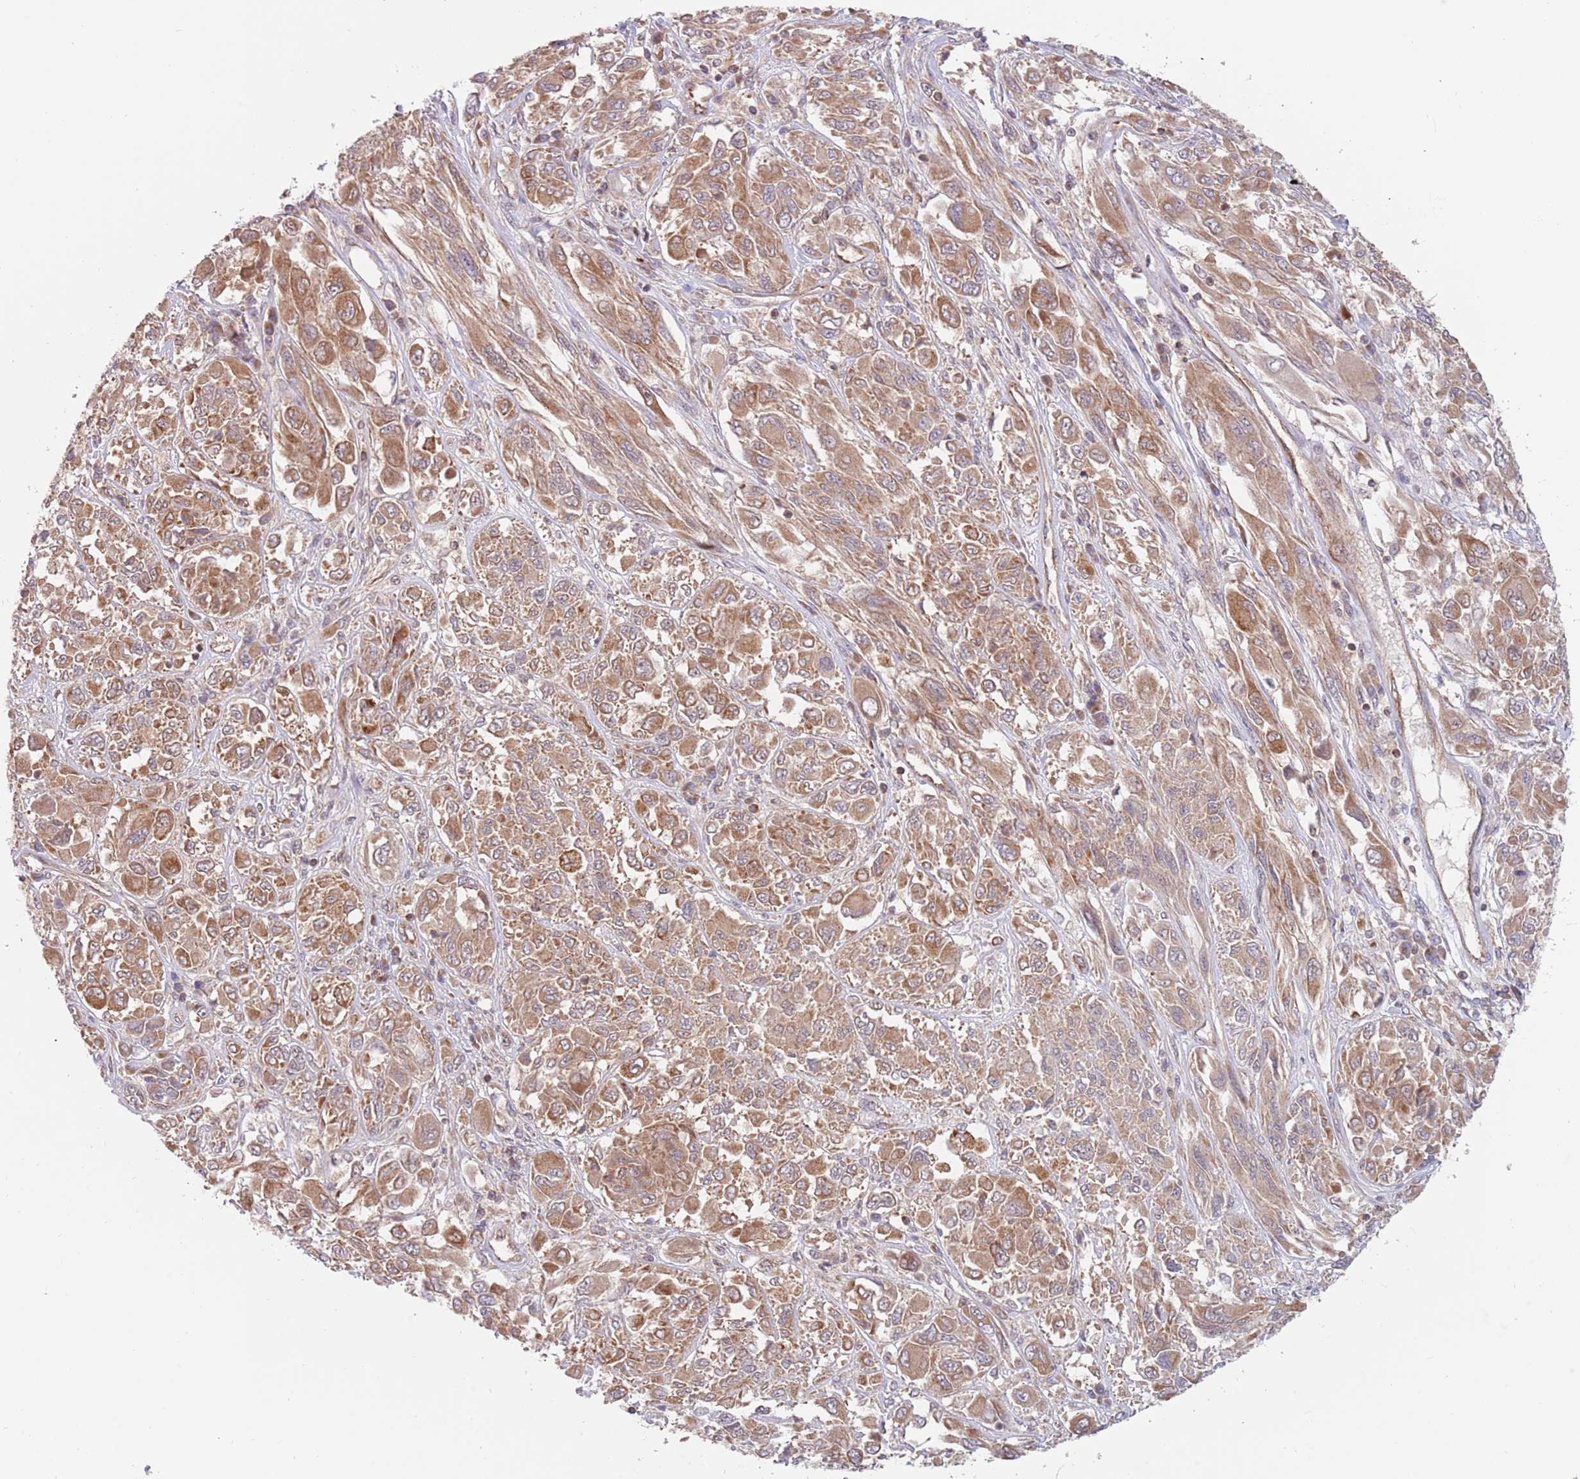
{"staining": {"intensity": "moderate", "quantity": ">75%", "location": "cytoplasmic/membranous"}, "tissue": "melanoma", "cell_type": "Tumor cells", "image_type": "cancer", "snomed": [{"axis": "morphology", "description": "Malignant melanoma, NOS"}, {"axis": "topography", "description": "Skin"}], "caption": "Protein staining exhibits moderate cytoplasmic/membranous expression in approximately >75% of tumor cells in malignant melanoma.", "gene": "GUK1", "patient": {"sex": "female", "age": 91}}